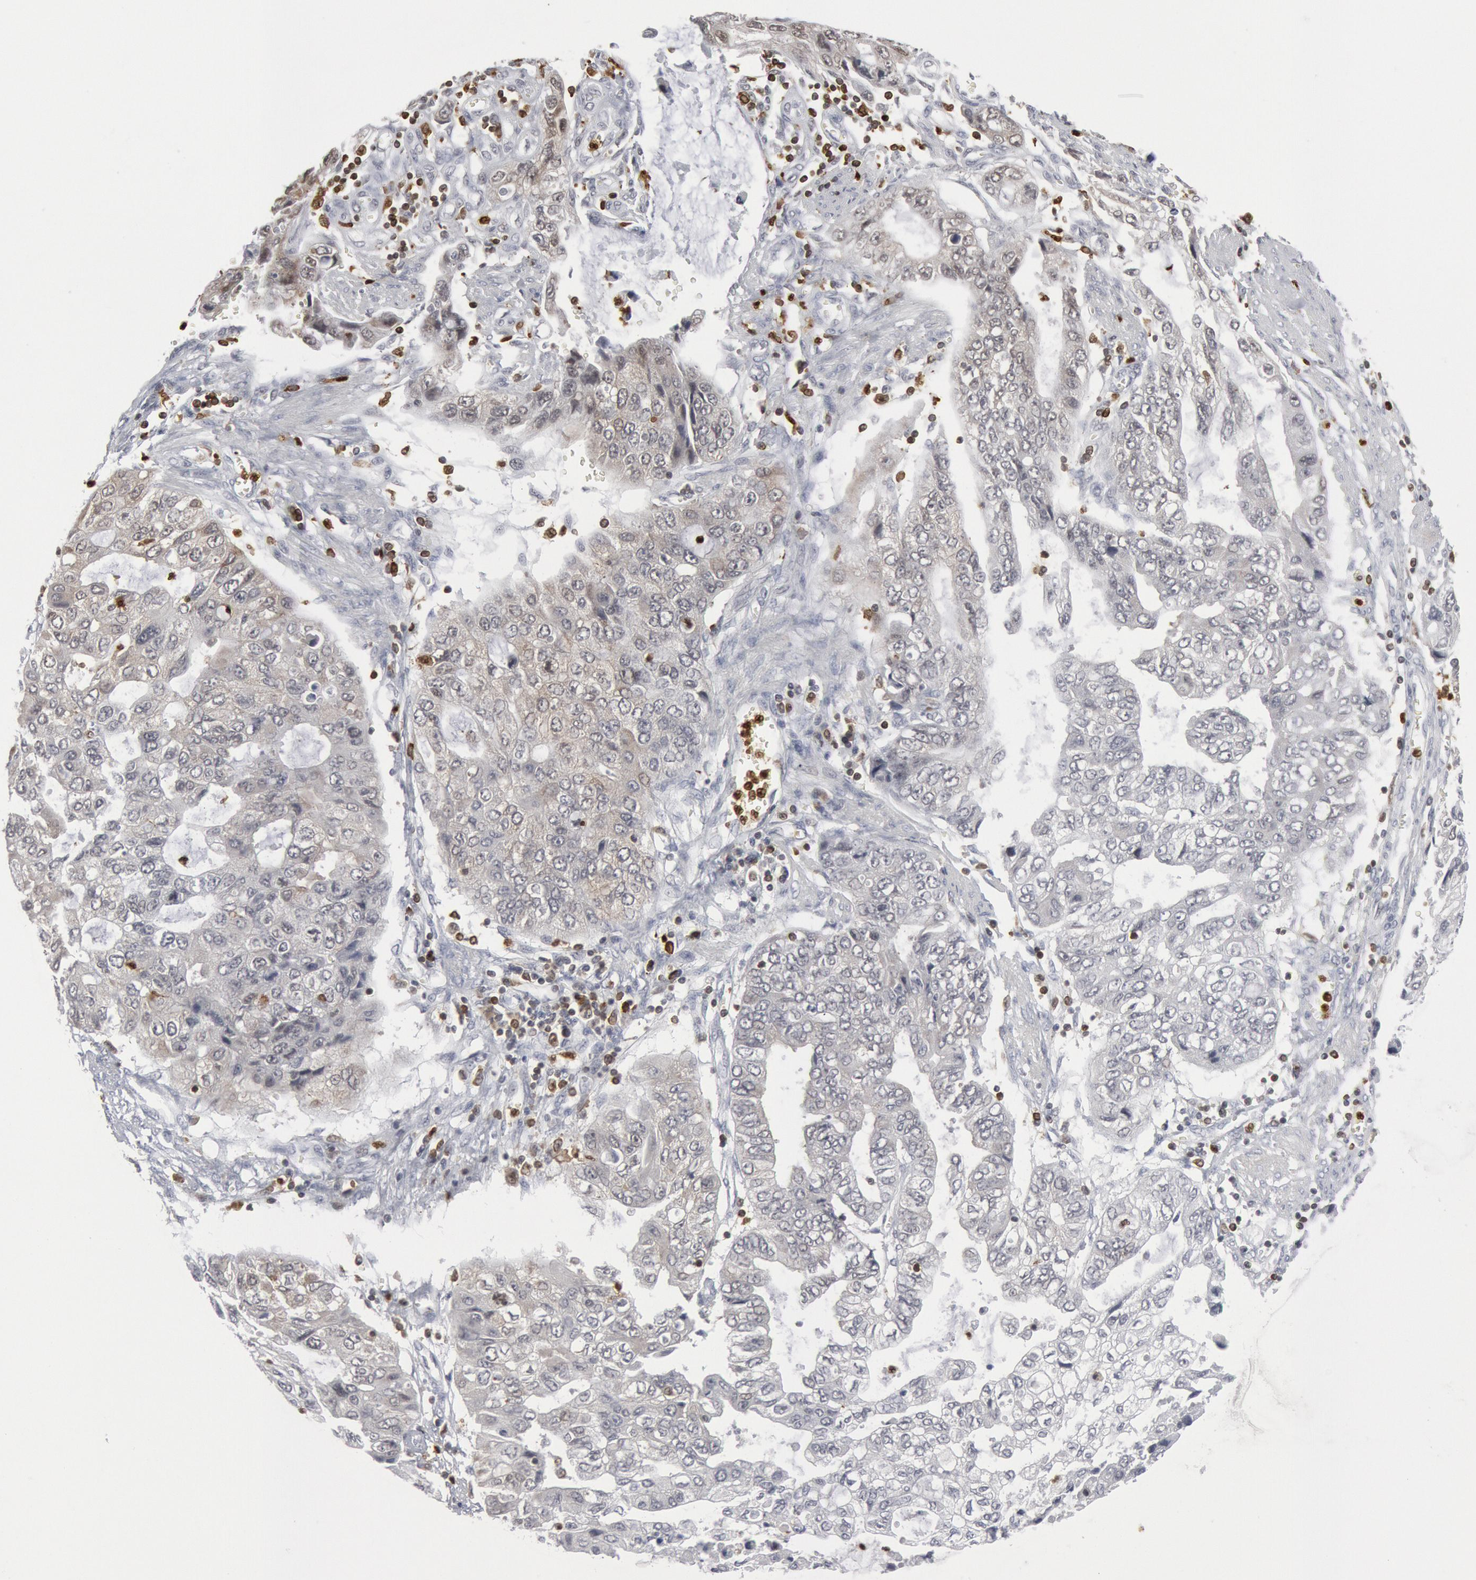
{"staining": {"intensity": "negative", "quantity": "none", "location": "none"}, "tissue": "stomach cancer", "cell_type": "Tumor cells", "image_type": "cancer", "snomed": [{"axis": "morphology", "description": "Adenocarcinoma, NOS"}, {"axis": "topography", "description": "Stomach, upper"}], "caption": "Adenocarcinoma (stomach) stained for a protein using immunohistochemistry (IHC) shows no expression tumor cells.", "gene": "PTPN6", "patient": {"sex": "female", "age": 52}}